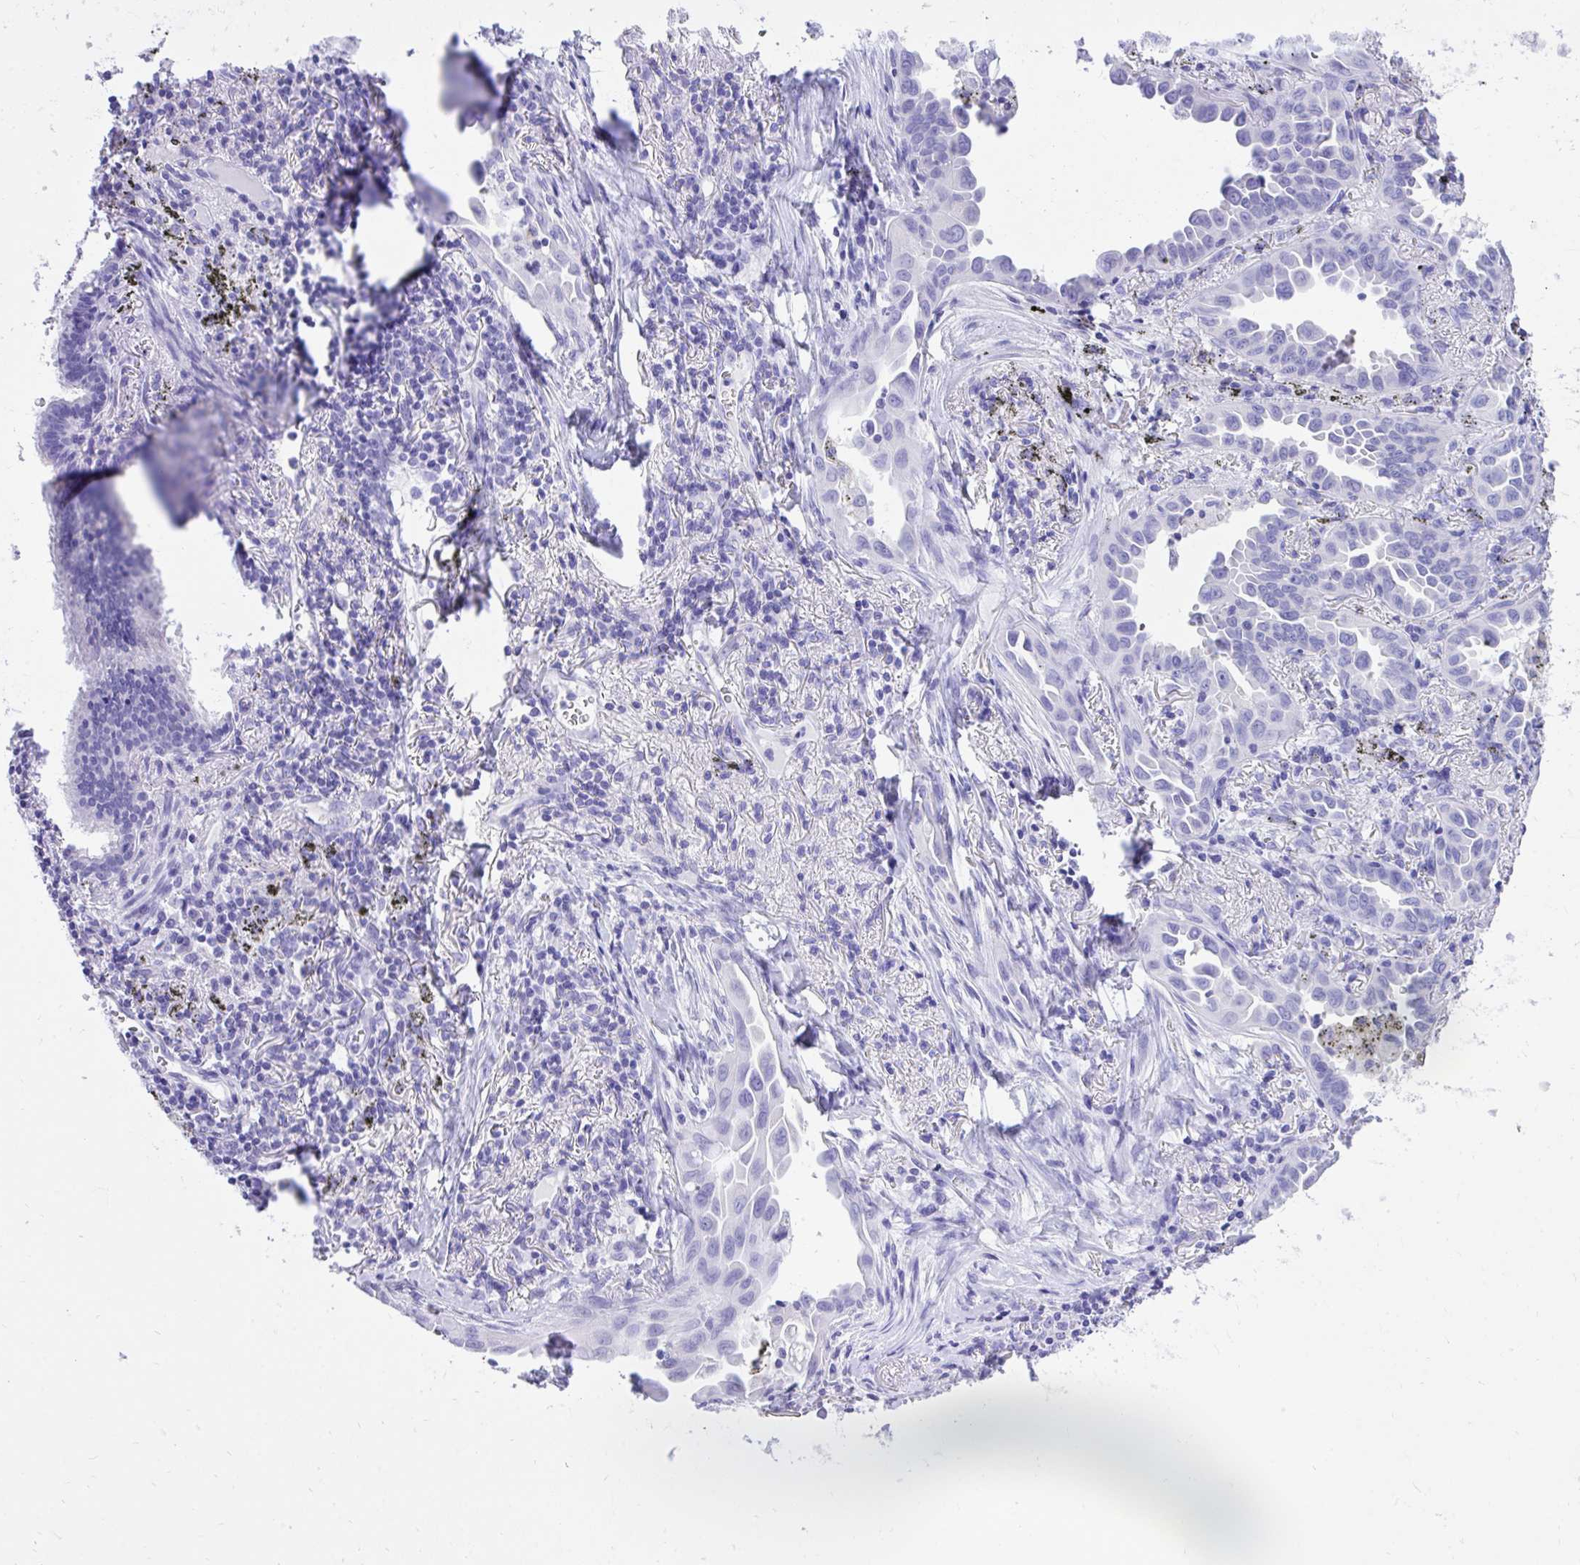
{"staining": {"intensity": "negative", "quantity": "none", "location": "none"}, "tissue": "lung cancer", "cell_type": "Tumor cells", "image_type": "cancer", "snomed": [{"axis": "morphology", "description": "Adenocarcinoma, NOS"}, {"axis": "topography", "description": "Lung"}], "caption": "Histopathology image shows no significant protein staining in tumor cells of lung cancer.", "gene": "MON1A", "patient": {"sex": "male", "age": 68}}